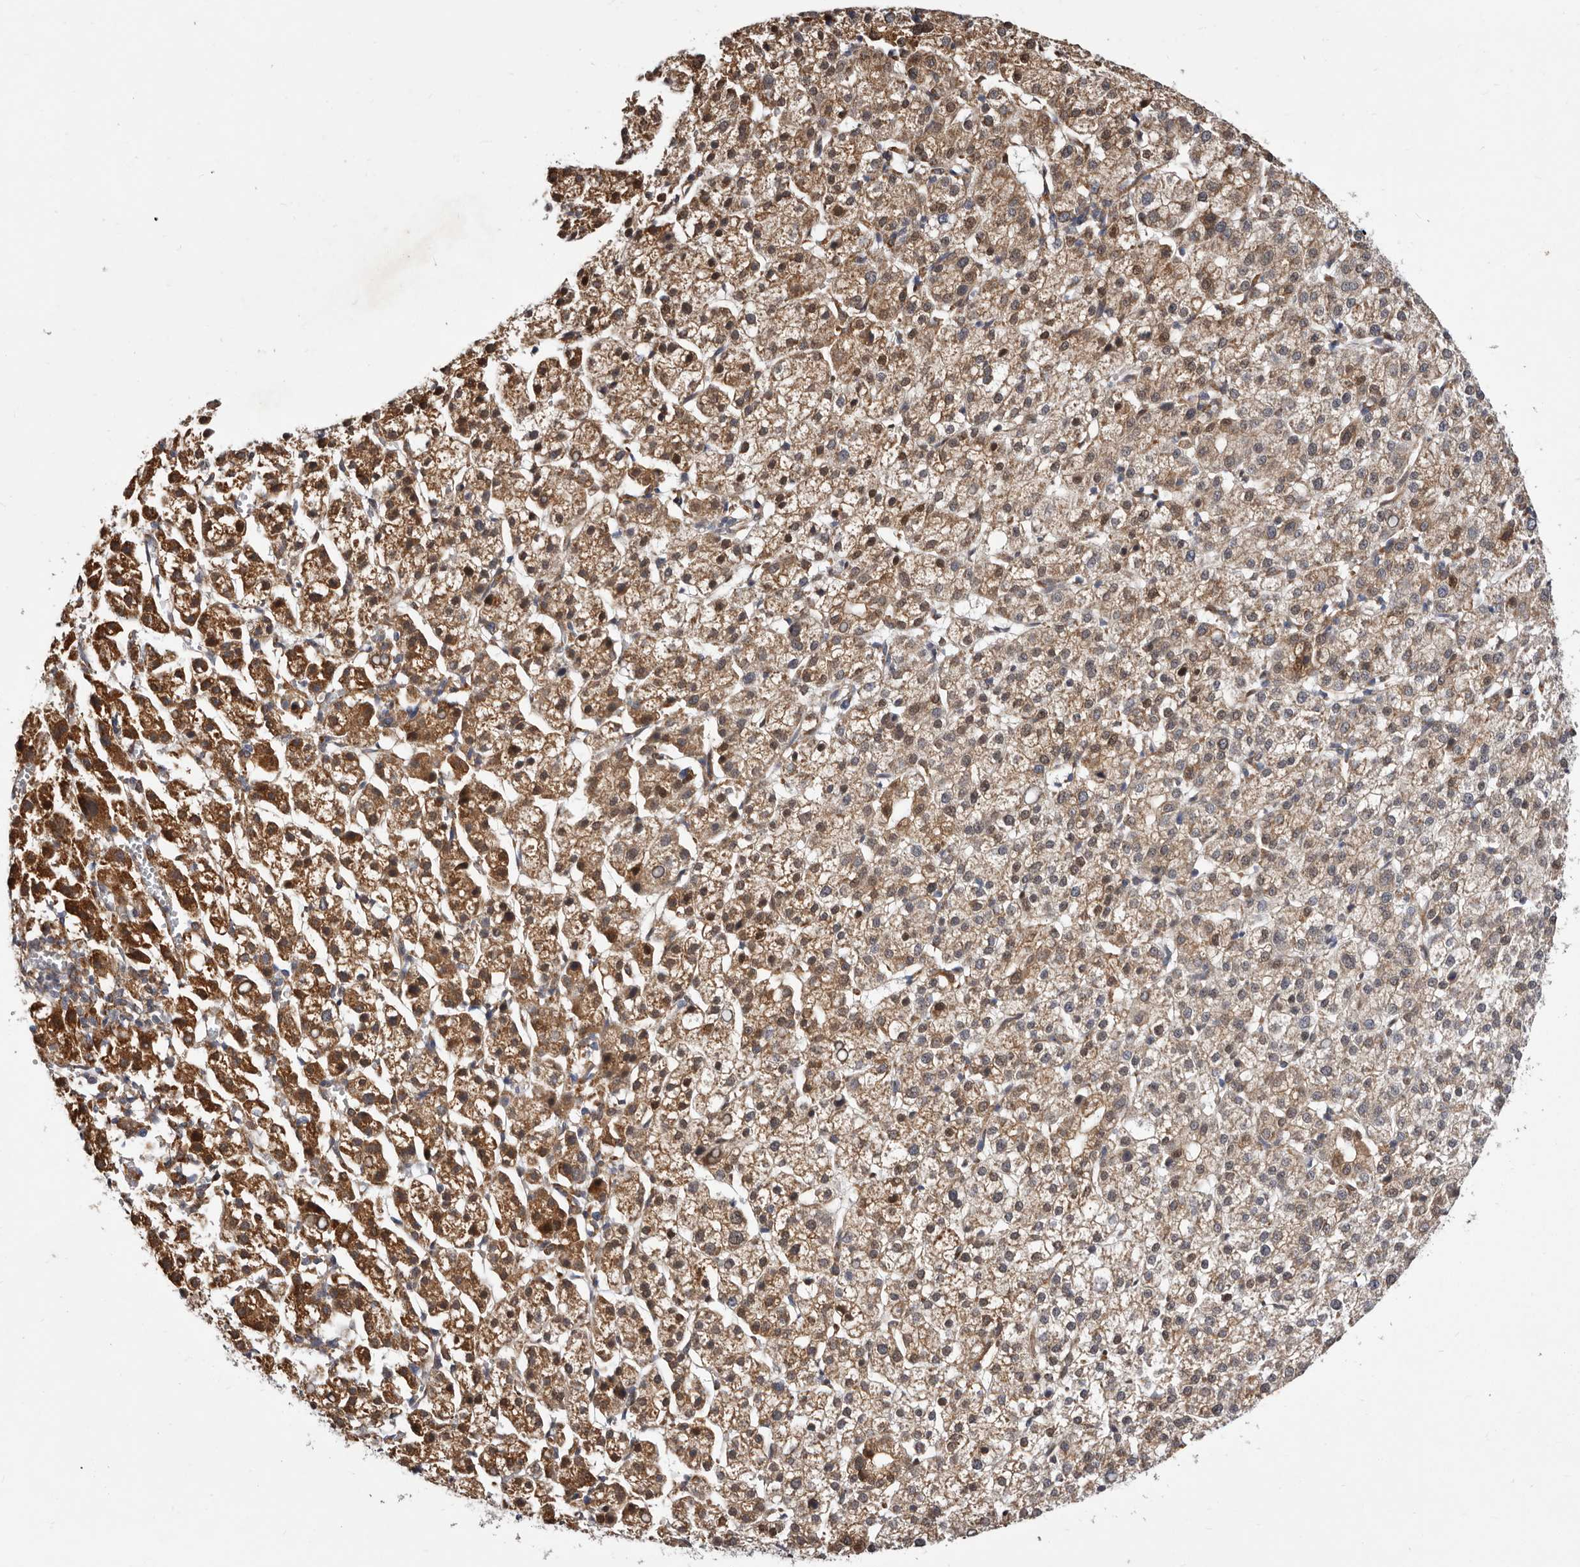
{"staining": {"intensity": "moderate", "quantity": "25%-75%", "location": "cytoplasmic/membranous"}, "tissue": "liver cancer", "cell_type": "Tumor cells", "image_type": "cancer", "snomed": [{"axis": "morphology", "description": "Carcinoma, Hepatocellular, NOS"}, {"axis": "topography", "description": "Liver"}], "caption": "DAB (3,3'-diaminobenzidine) immunohistochemical staining of liver cancer displays moderate cytoplasmic/membranous protein staining in approximately 25%-75% of tumor cells. Nuclei are stained in blue.", "gene": "RRM2B", "patient": {"sex": "female", "age": 58}}